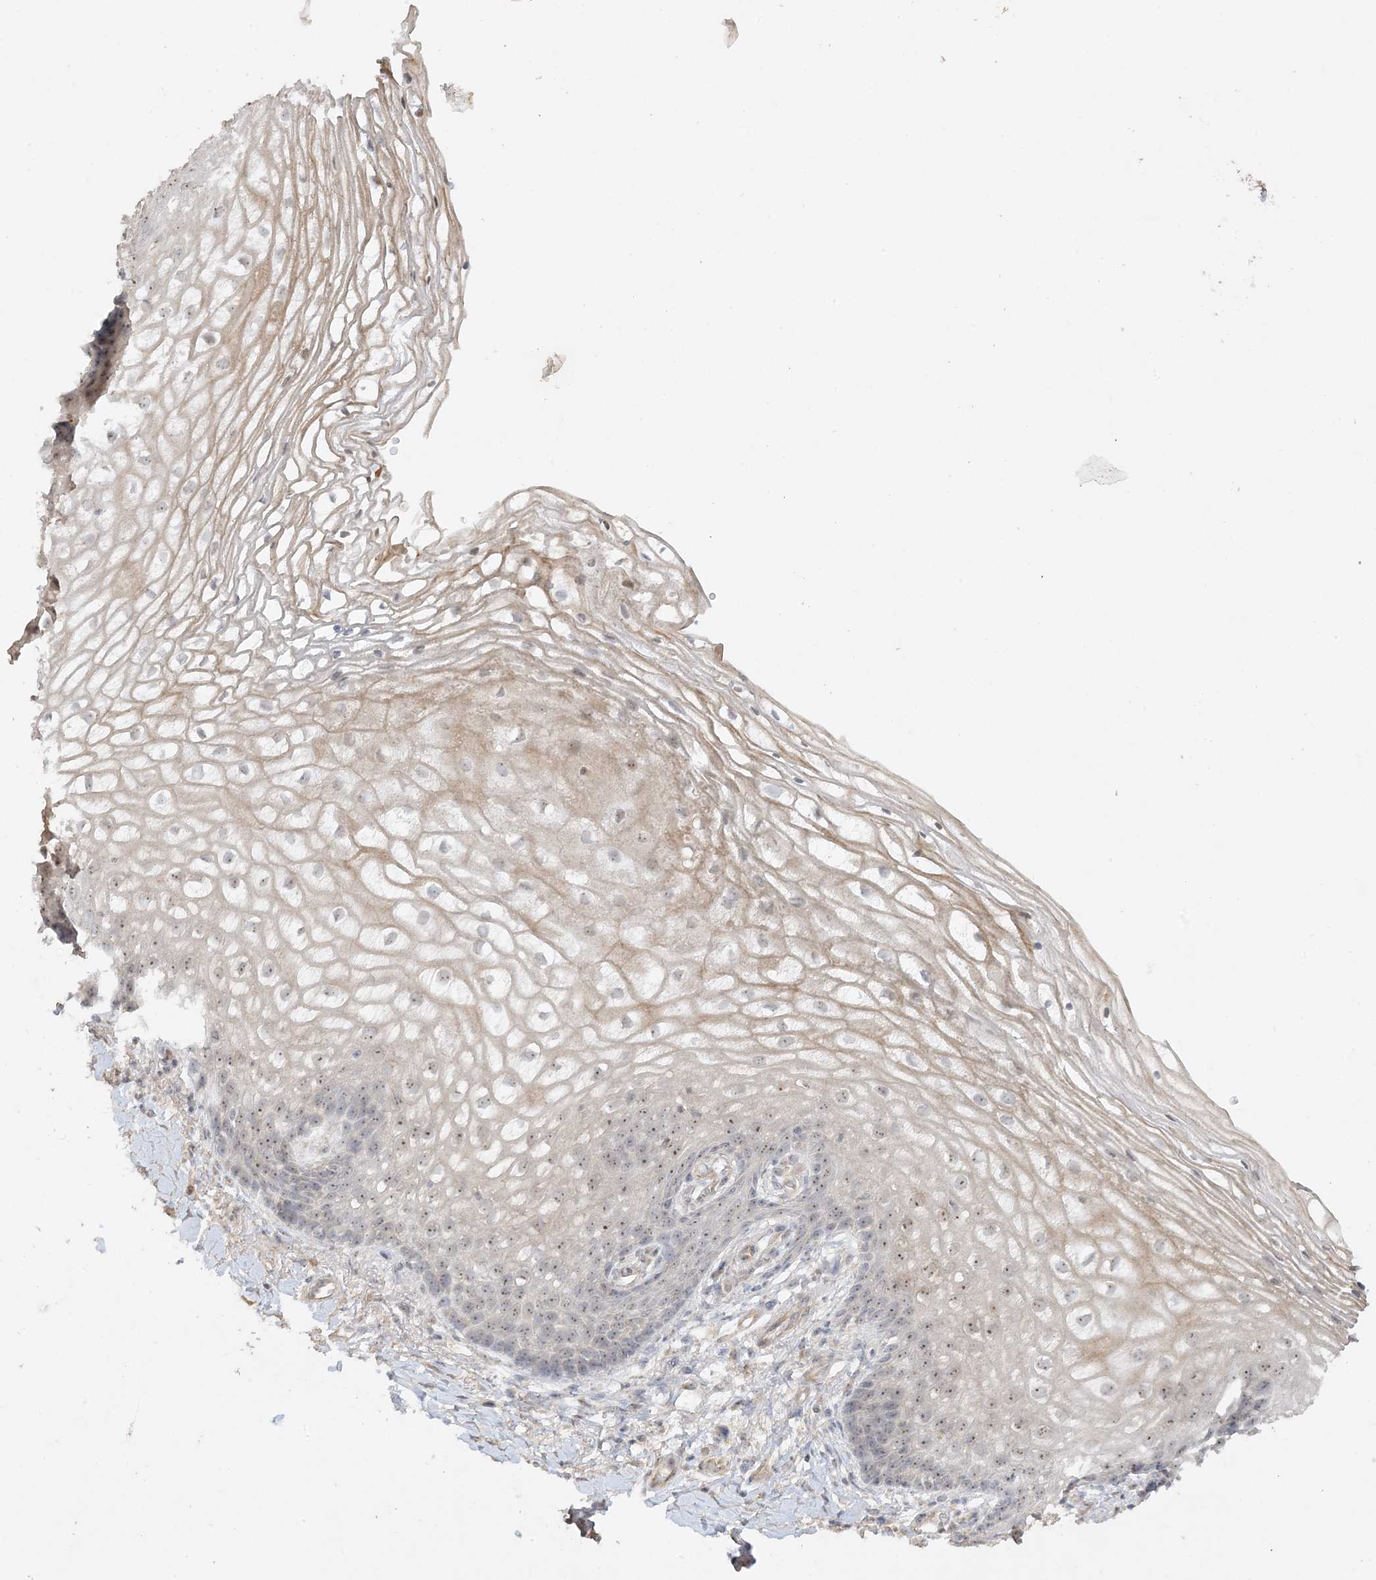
{"staining": {"intensity": "moderate", "quantity": "25%-75%", "location": "cytoplasmic/membranous,nuclear"}, "tissue": "vagina", "cell_type": "Squamous epithelial cells", "image_type": "normal", "snomed": [{"axis": "morphology", "description": "Normal tissue, NOS"}, {"axis": "topography", "description": "Vagina"}], "caption": "Approximately 25%-75% of squamous epithelial cells in benign human vagina exhibit moderate cytoplasmic/membranous,nuclear protein expression as visualized by brown immunohistochemical staining.", "gene": "DDX18", "patient": {"sex": "female", "age": 60}}